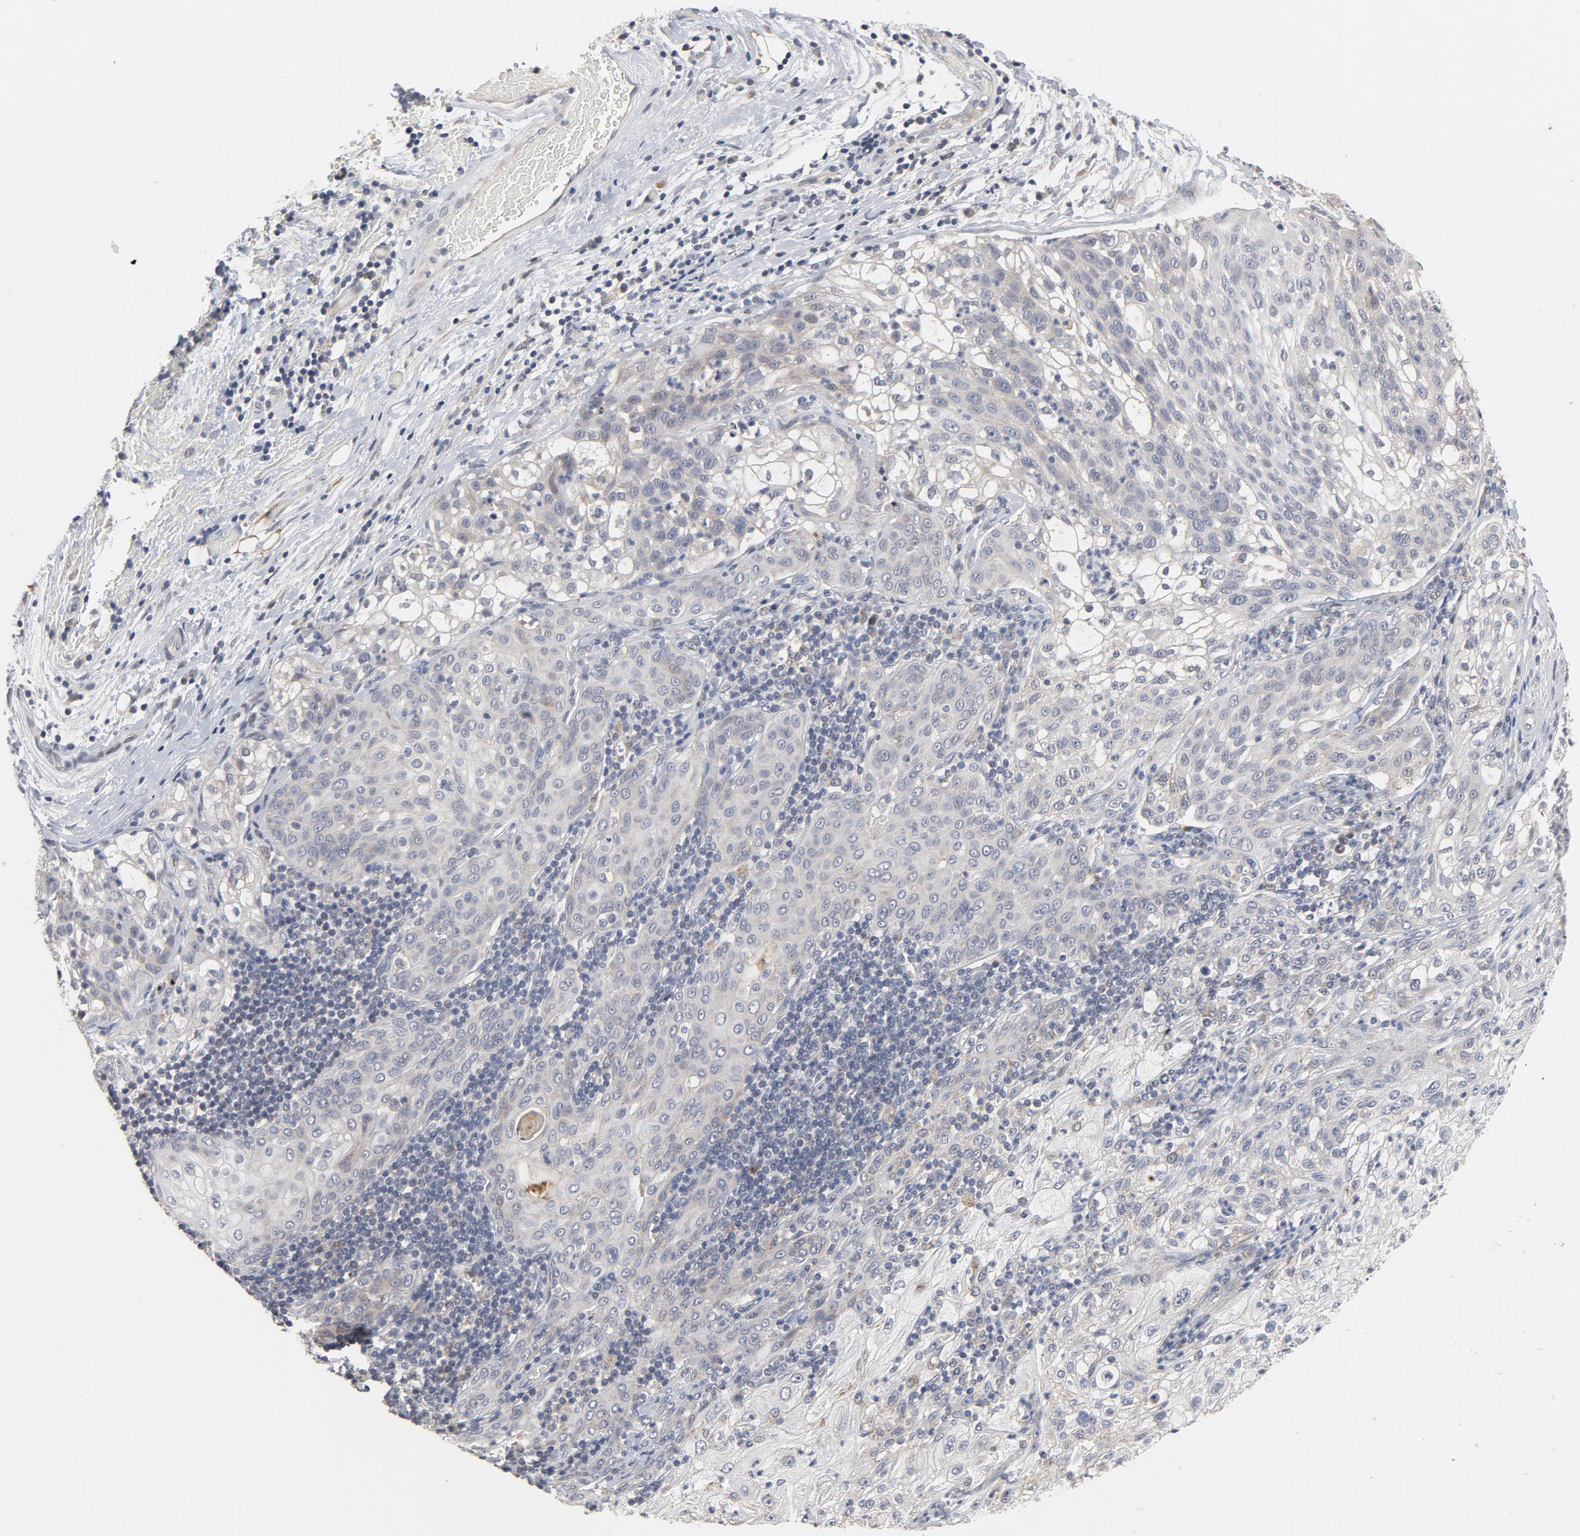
{"staining": {"intensity": "negative", "quantity": "none", "location": "none"}, "tissue": "lung cancer", "cell_type": "Tumor cells", "image_type": "cancer", "snomed": [{"axis": "morphology", "description": "Inflammation, NOS"}, {"axis": "morphology", "description": "Squamous cell carcinoma, NOS"}, {"axis": "topography", "description": "Lymph node"}, {"axis": "topography", "description": "Soft tissue"}, {"axis": "topography", "description": "Lung"}], "caption": "Image shows no protein positivity in tumor cells of lung squamous cell carcinoma tissue.", "gene": "PPP1R1B", "patient": {"sex": "male", "age": 66}}